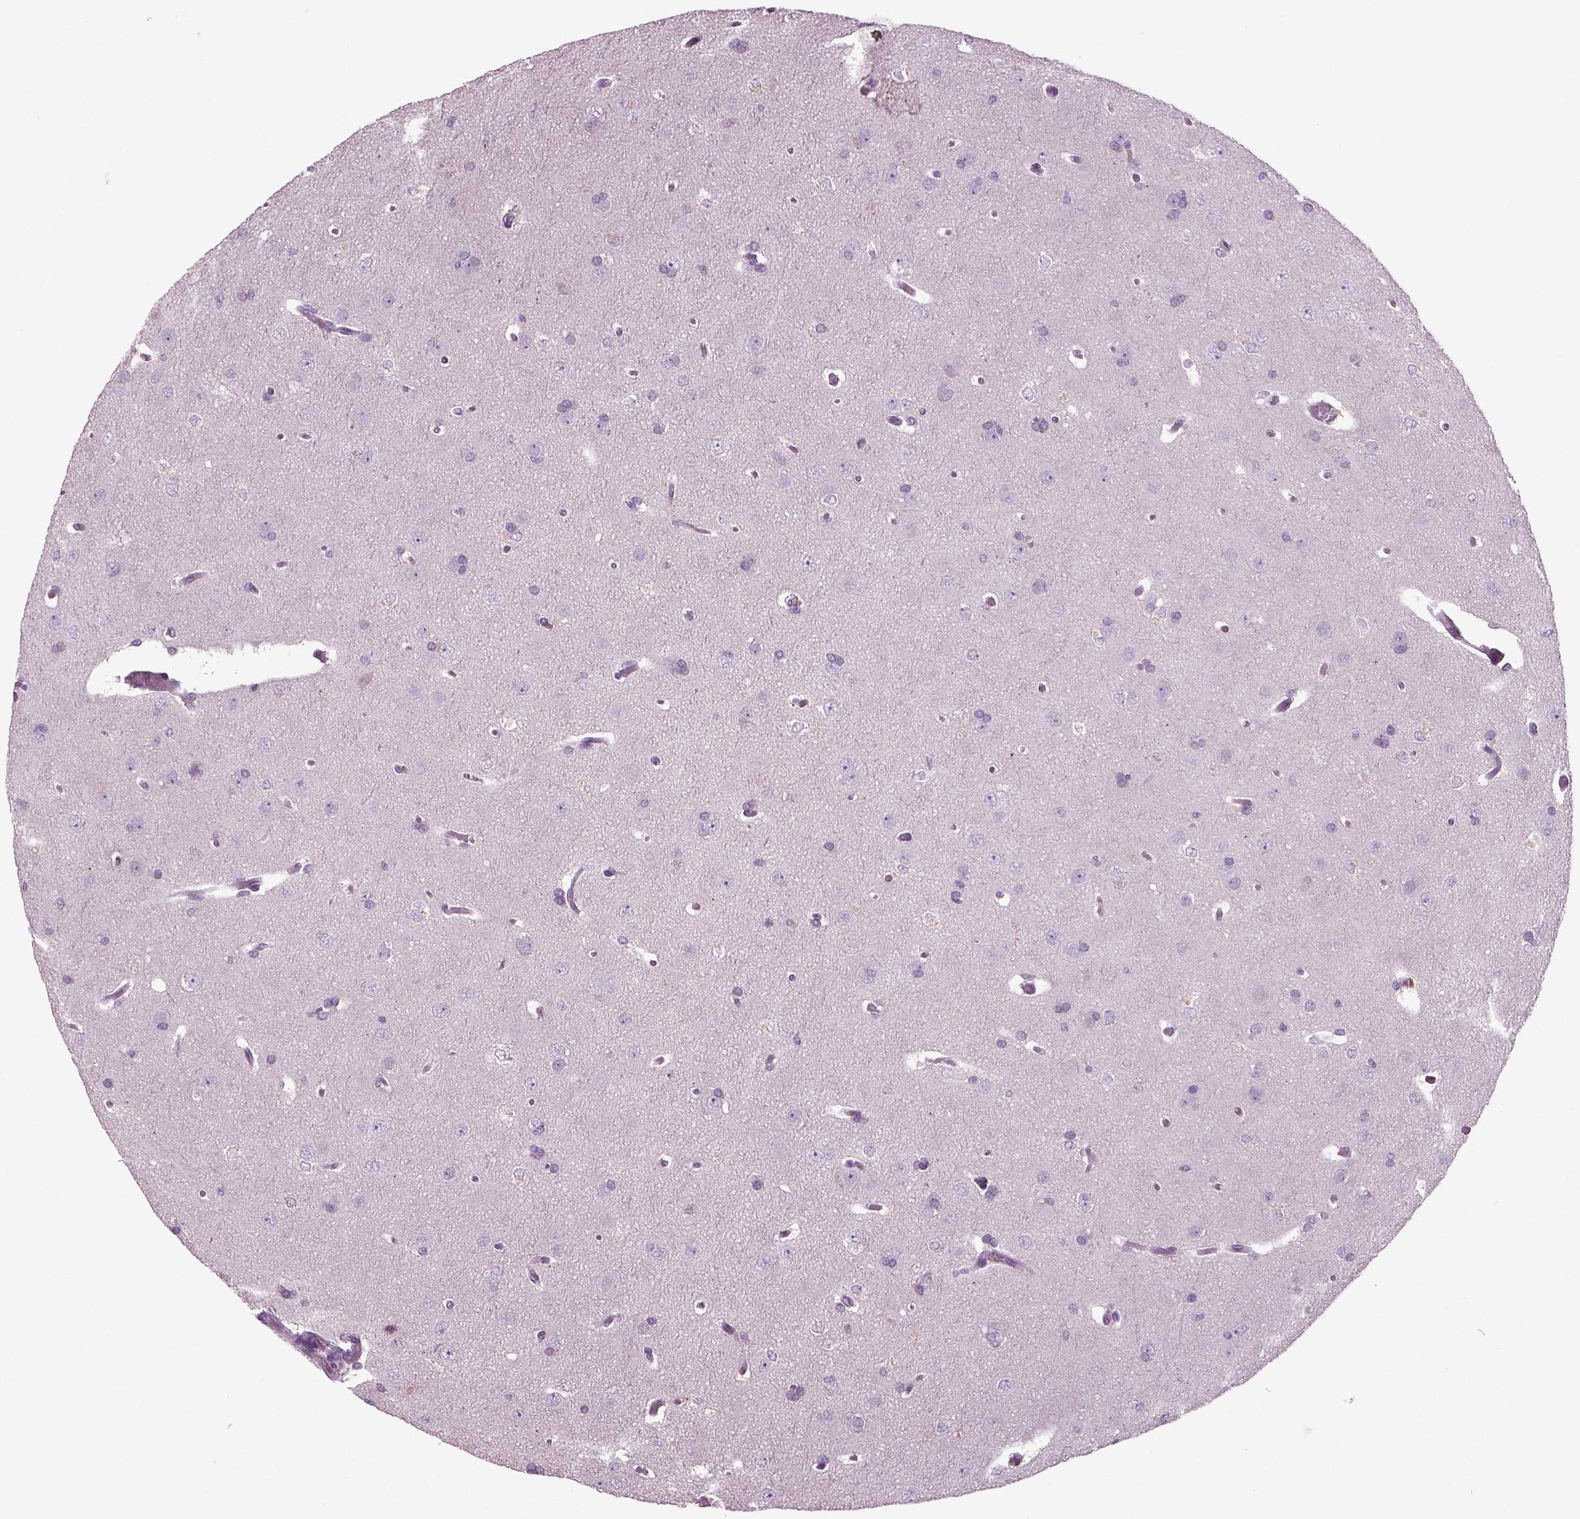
{"staining": {"intensity": "negative", "quantity": "none", "location": "none"}, "tissue": "glioma", "cell_type": "Tumor cells", "image_type": "cancer", "snomed": [{"axis": "morphology", "description": "Glioma, malignant, Low grade"}, {"axis": "topography", "description": "Brain"}], "caption": "An immunohistochemistry histopathology image of low-grade glioma (malignant) is shown. There is no staining in tumor cells of low-grade glioma (malignant).", "gene": "COL9A2", "patient": {"sex": "female", "age": 32}}